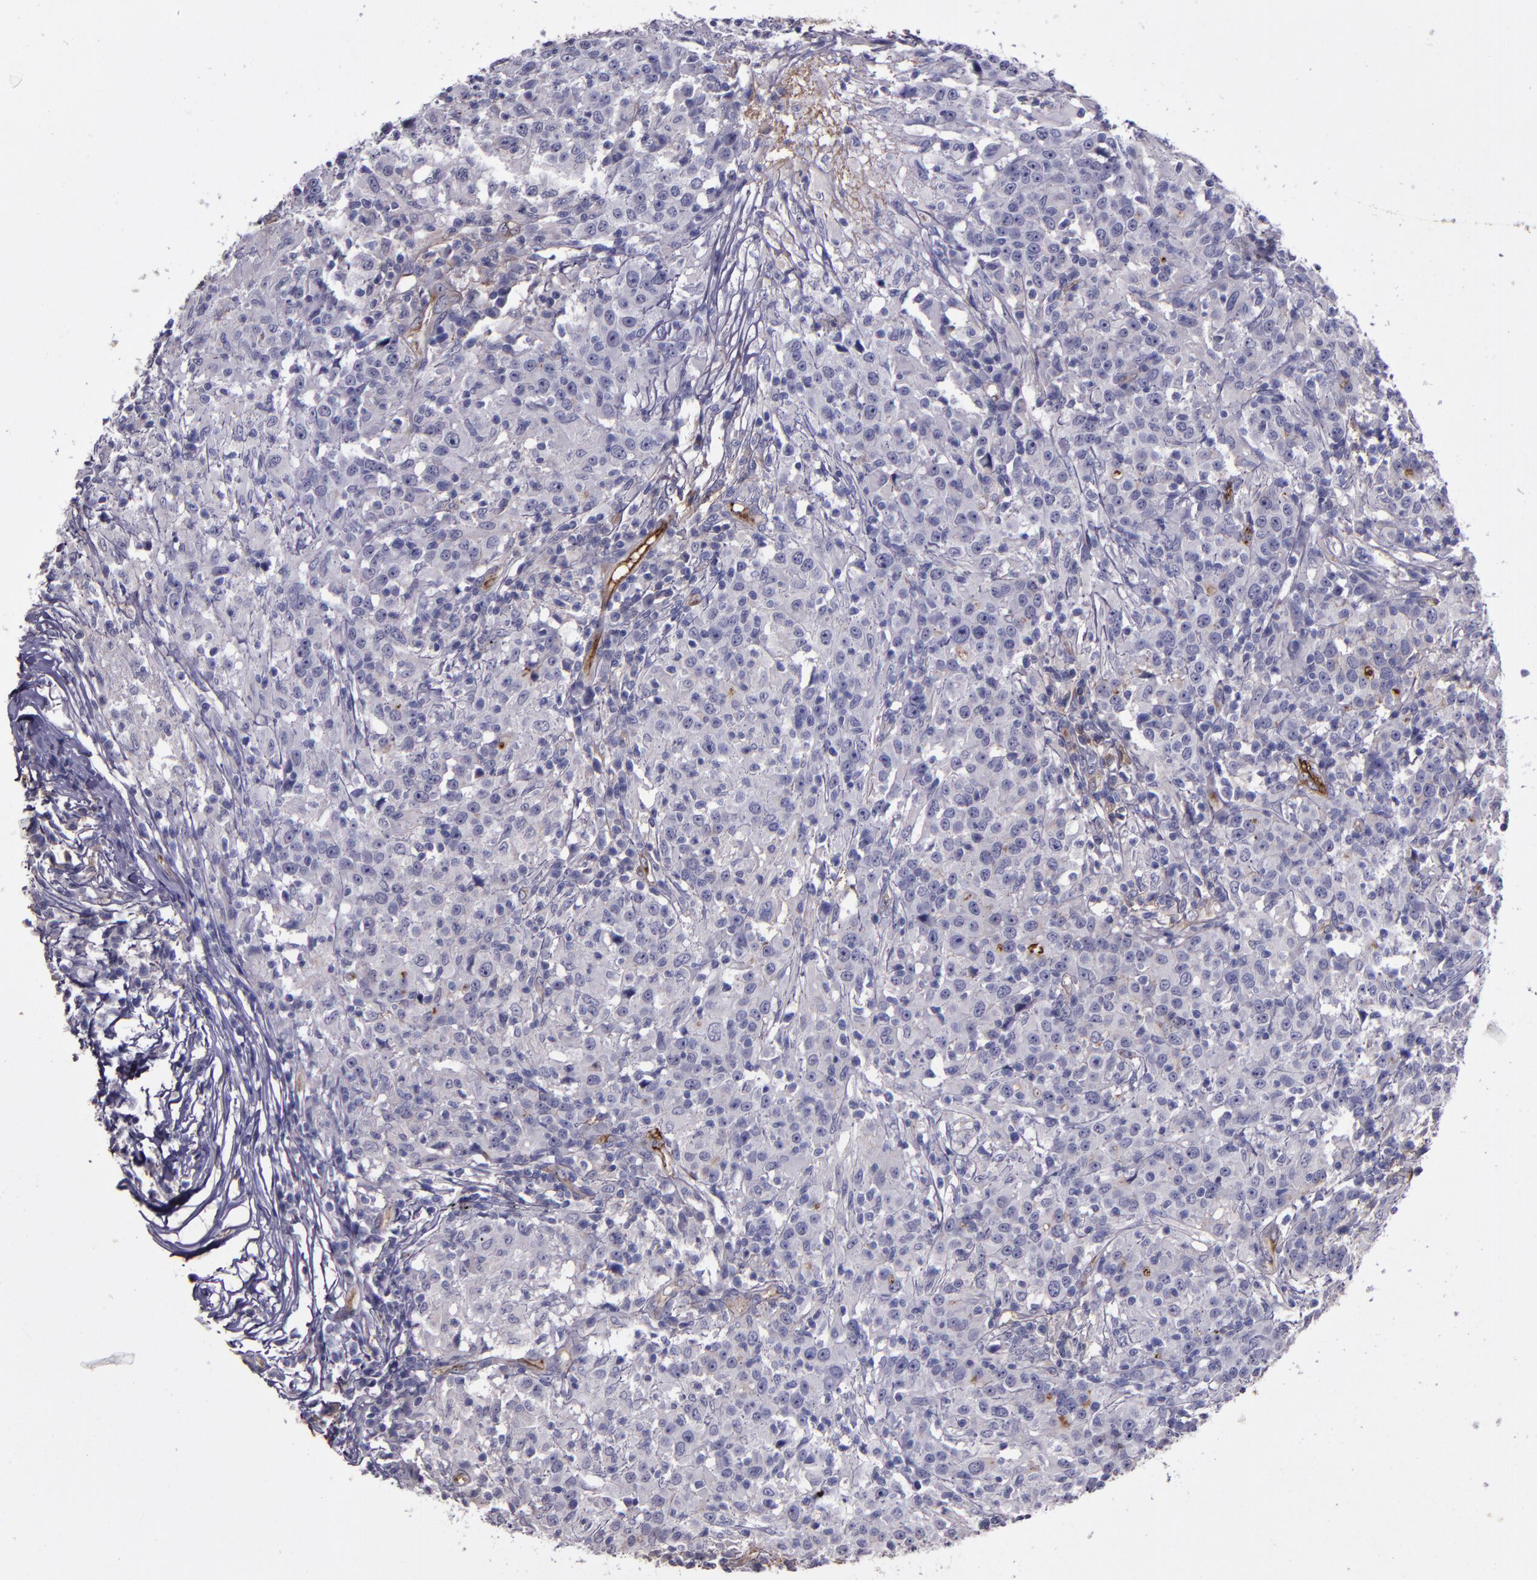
{"staining": {"intensity": "moderate", "quantity": "<25%", "location": "cytoplasmic/membranous"}, "tissue": "head and neck cancer", "cell_type": "Tumor cells", "image_type": "cancer", "snomed": [{"axis": "morphology", "description": "Adenocarcinoma, NOS"}, {"axis": "topography", "description": "Salivary gland"}, {"axis": "topography", "description": "Head-Neck"}], "caption": "Adenocarcinoma (head and neck) stained with a protein marker exhibits moderate staining in tumor cells.", "gene": "A2M", "patient": {"sex": "female", "age": 65}}